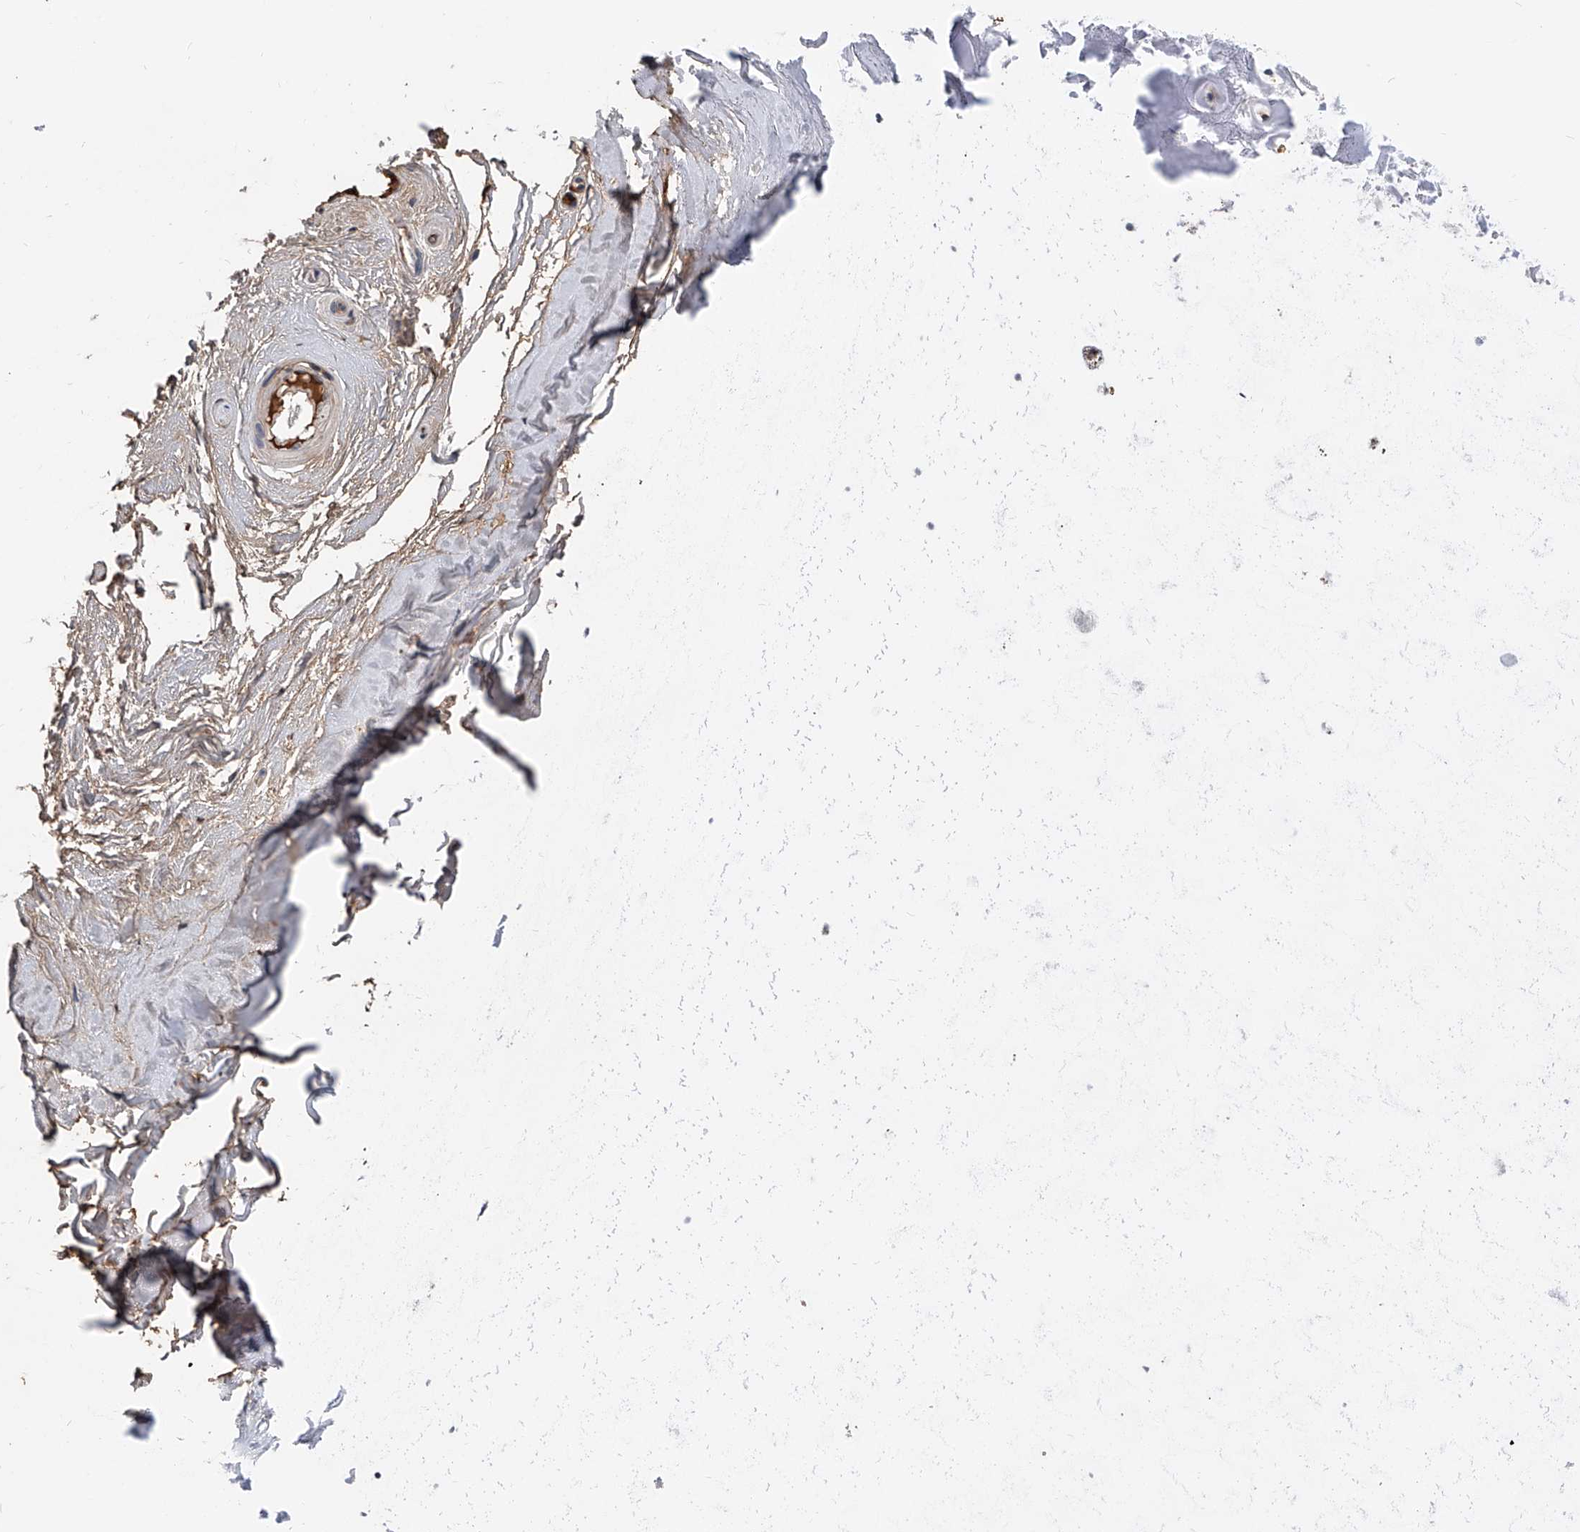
{"staining": {"intensity": "moderate", "quantity": "25%-75%", "location": "cytoplasmic/membranous"}, "tissue": "adipose tissue", "cell_type": "Adipocytes", "image_type": "normal", "snomed": [{"axis": "morphology", "description": "Normal tissue, NOS"}, {"axis": "morphology", "description": "Basal cell carcinoma"}, {"axis": "topography", "description": "Skin"}], "caption": "Adipose tissue was stained to show a protein in brown. There is medium levels of moderate cytoplasmic/membranous positivity in approximately 25%-75% of adipocytes.", "gene": "ZNF25", "patient": {"sex": "female", "age": 89}}